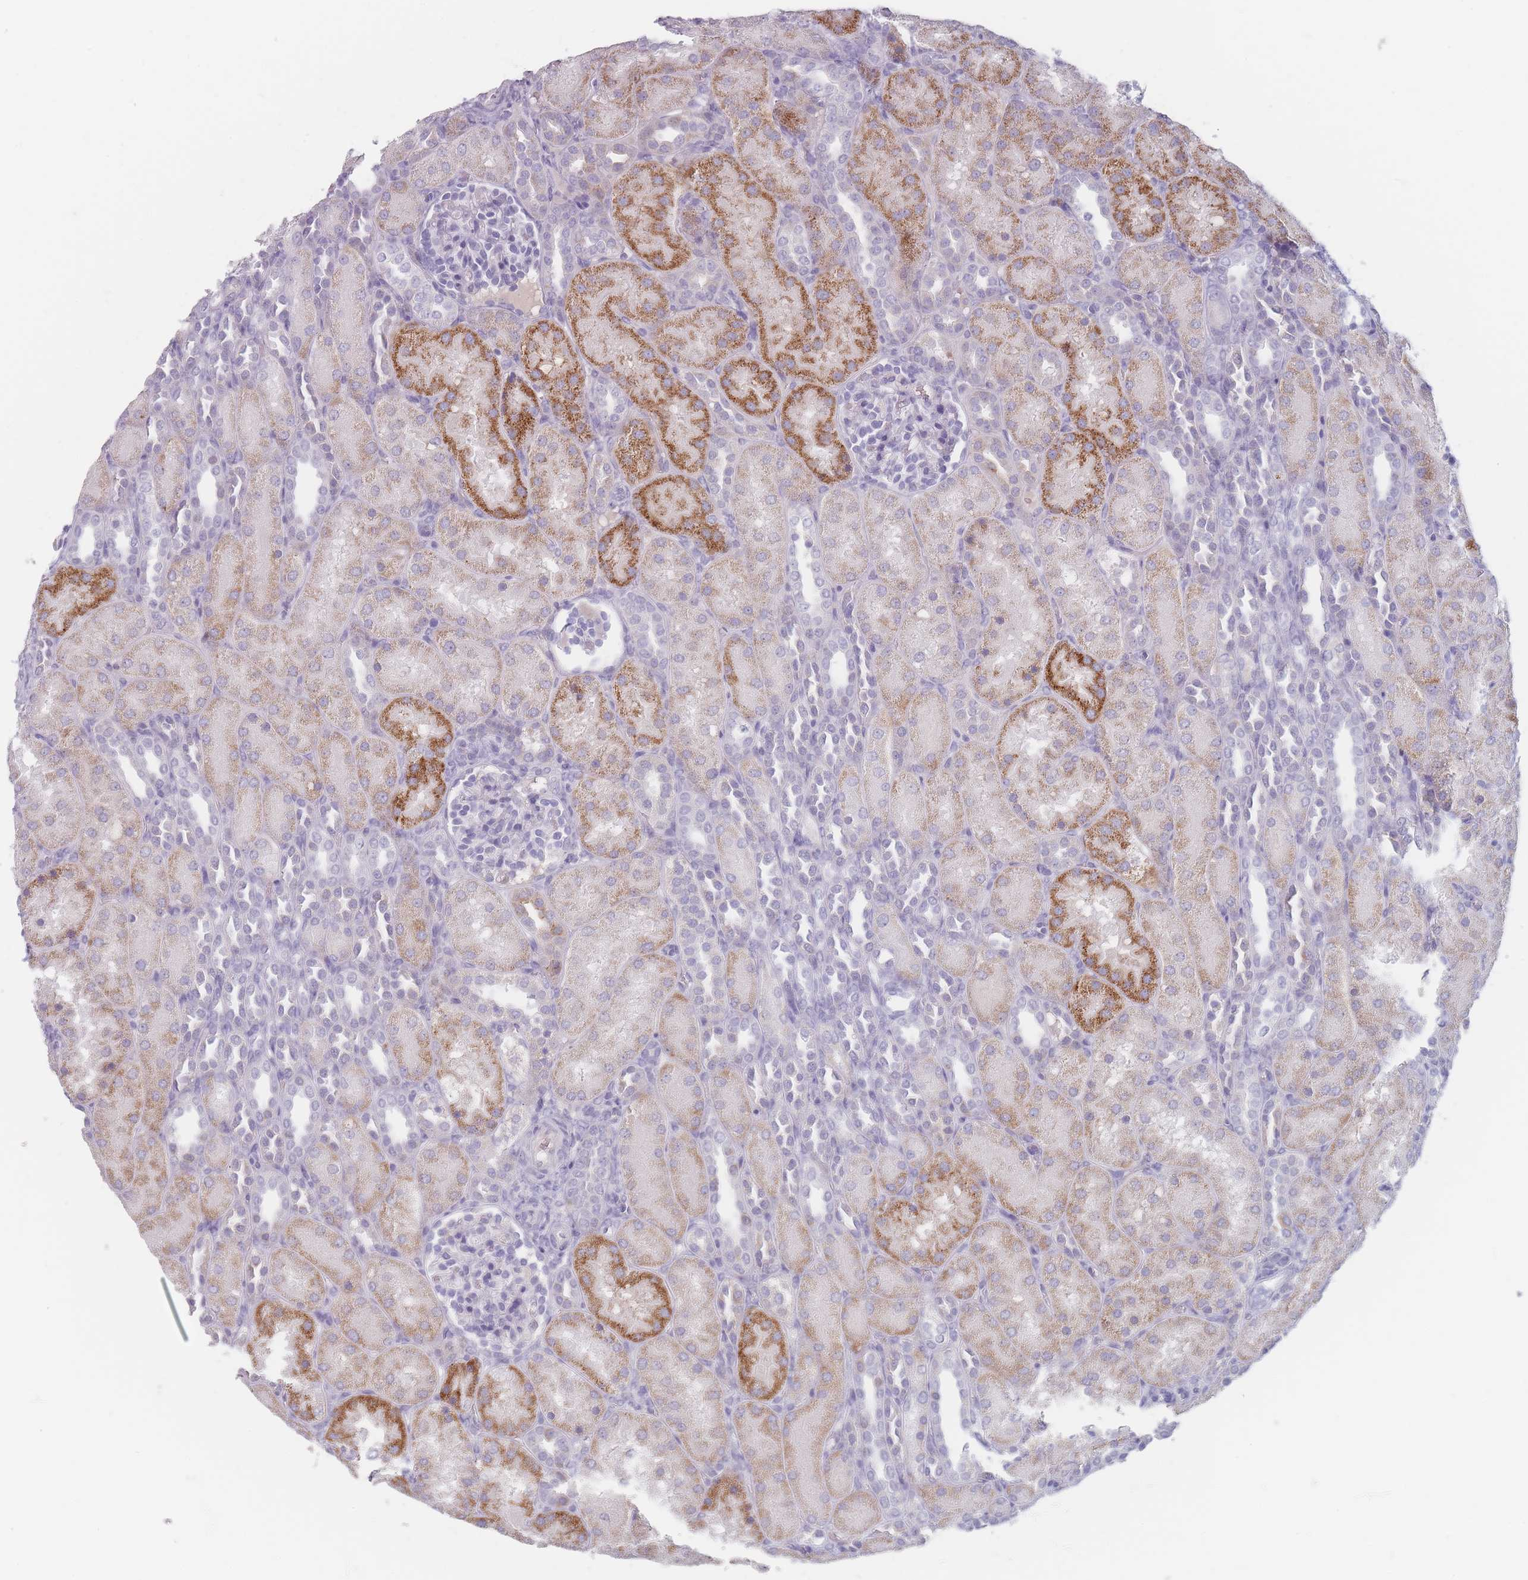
{"staining": {"intensity": "negative", "quantity": "none", "location": "none"}, "tissue": "kidney", "cell_type": "Cells in glomeruli", "image_type": "normal", "snomed": [{"axis": "morphology", "description": "Normal tissue, NOS"}, {"axis": "topography", "description": "Kidney"}], "caption": "This histopathology image is of benign kidney stained with immunohistochemistry to label a protein in brown with the nuclei are counter-stained blue. There is no positivity in cells in glomeruli.", "gene": "HELZ2", "patient": {"sex": "male", "age": 1}}